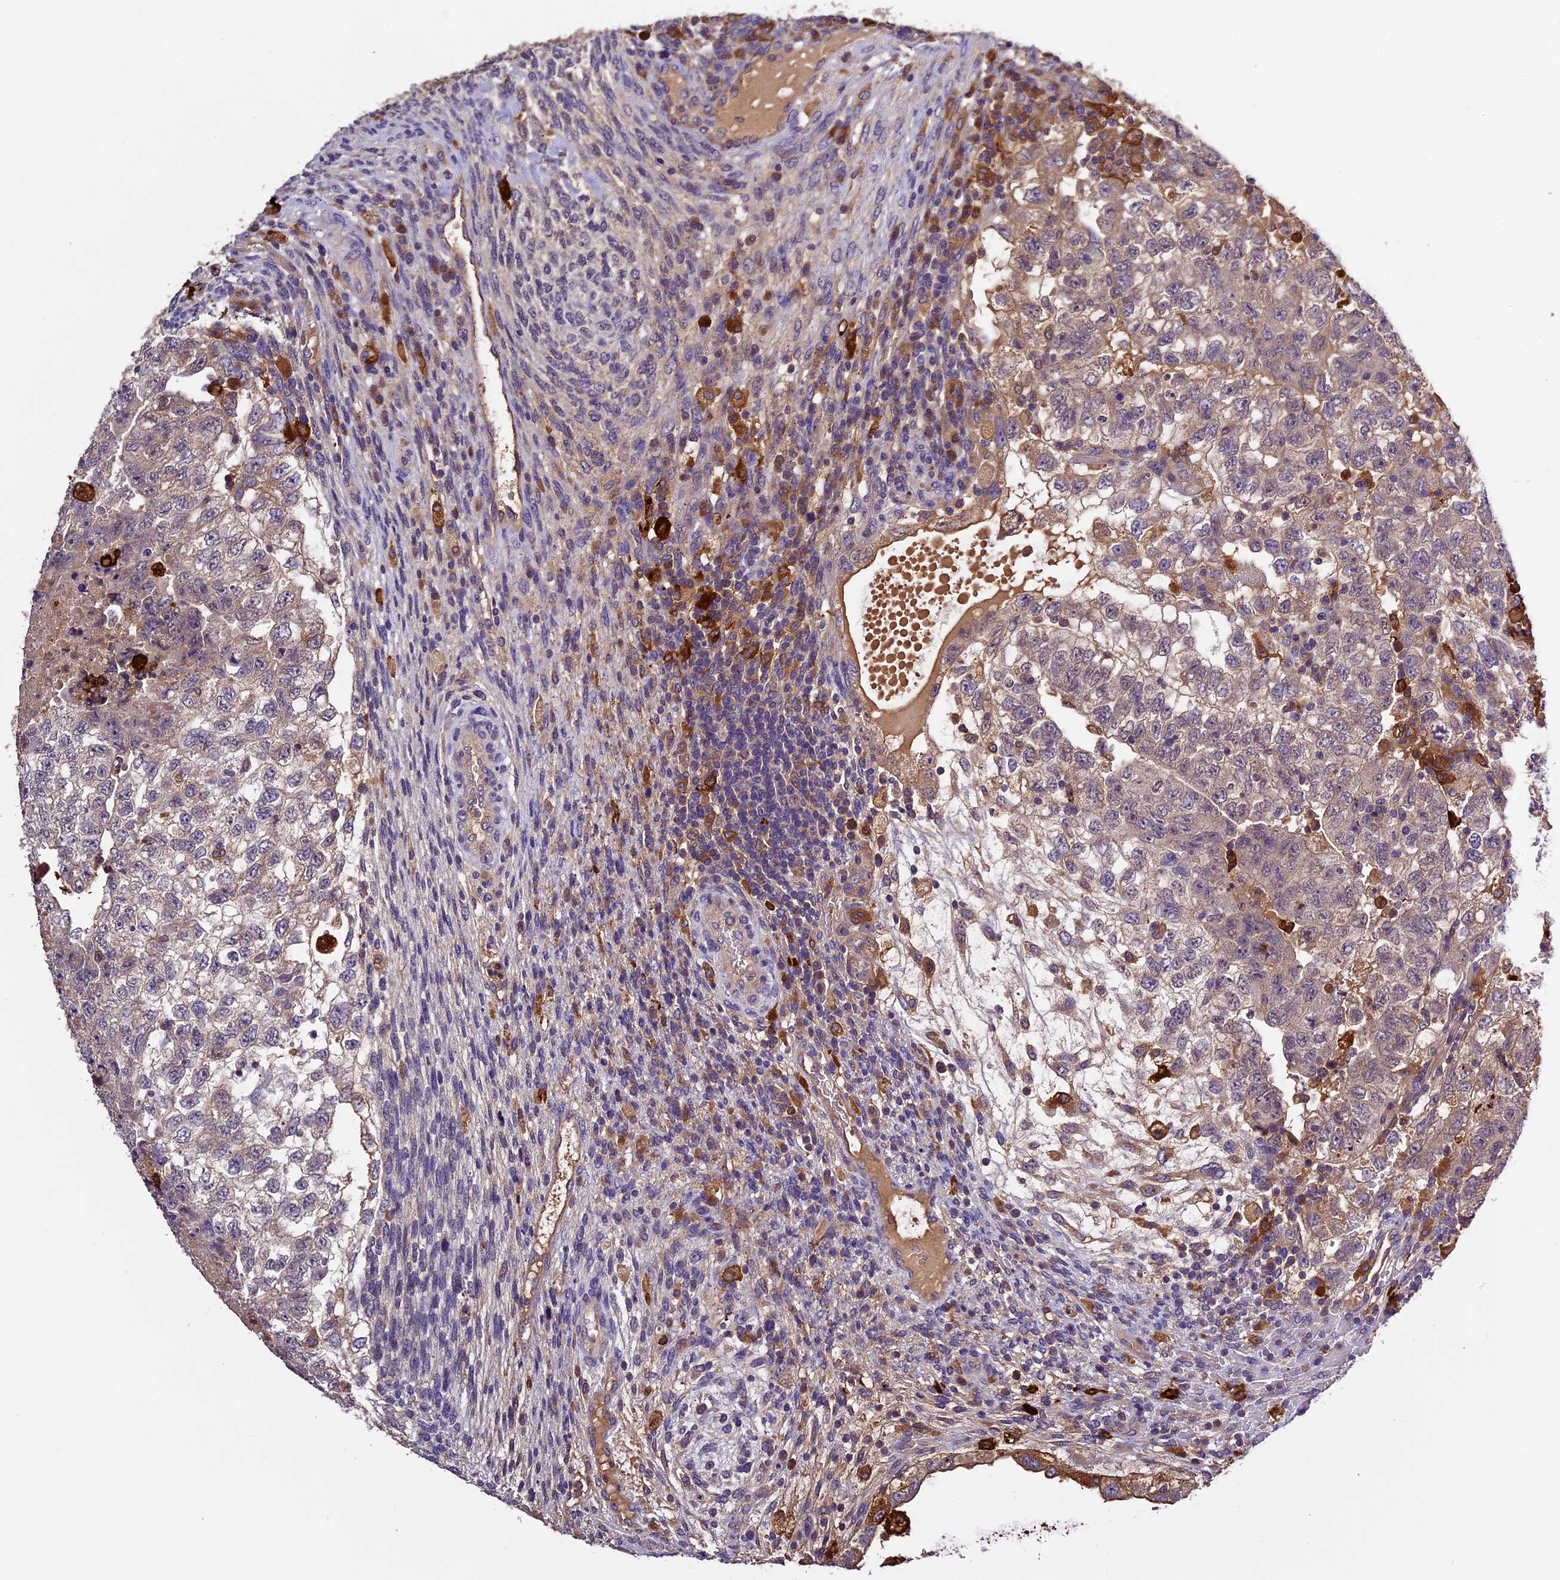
{"staining": {"intensity": "weak", "quantity": "25%-75%", "location": "cytoplasmic/membranous"}, "tissue": "testis cancer", "cell_type": "Tumor cells", "image_type": "cancer", "snomed": [{"axis": "morphology", "description": "Carcinoma, Embryonal, NOS"}, {"axis": "topography", "description": "Testis"}], "caption": "Tumor cells demonstrate low levels of weak cytoplasmic/membranous positivity in about 25%-75% of cells in human testis embryonal carcinoma. The staining was performed using DAB (3,3'-diaminobenzidine), with brown indicating positive protein expression. Nuclei are stained blue with hematoxylin.", "gene": "CILP2", "patient": {"sex": "male", "age": 36}}